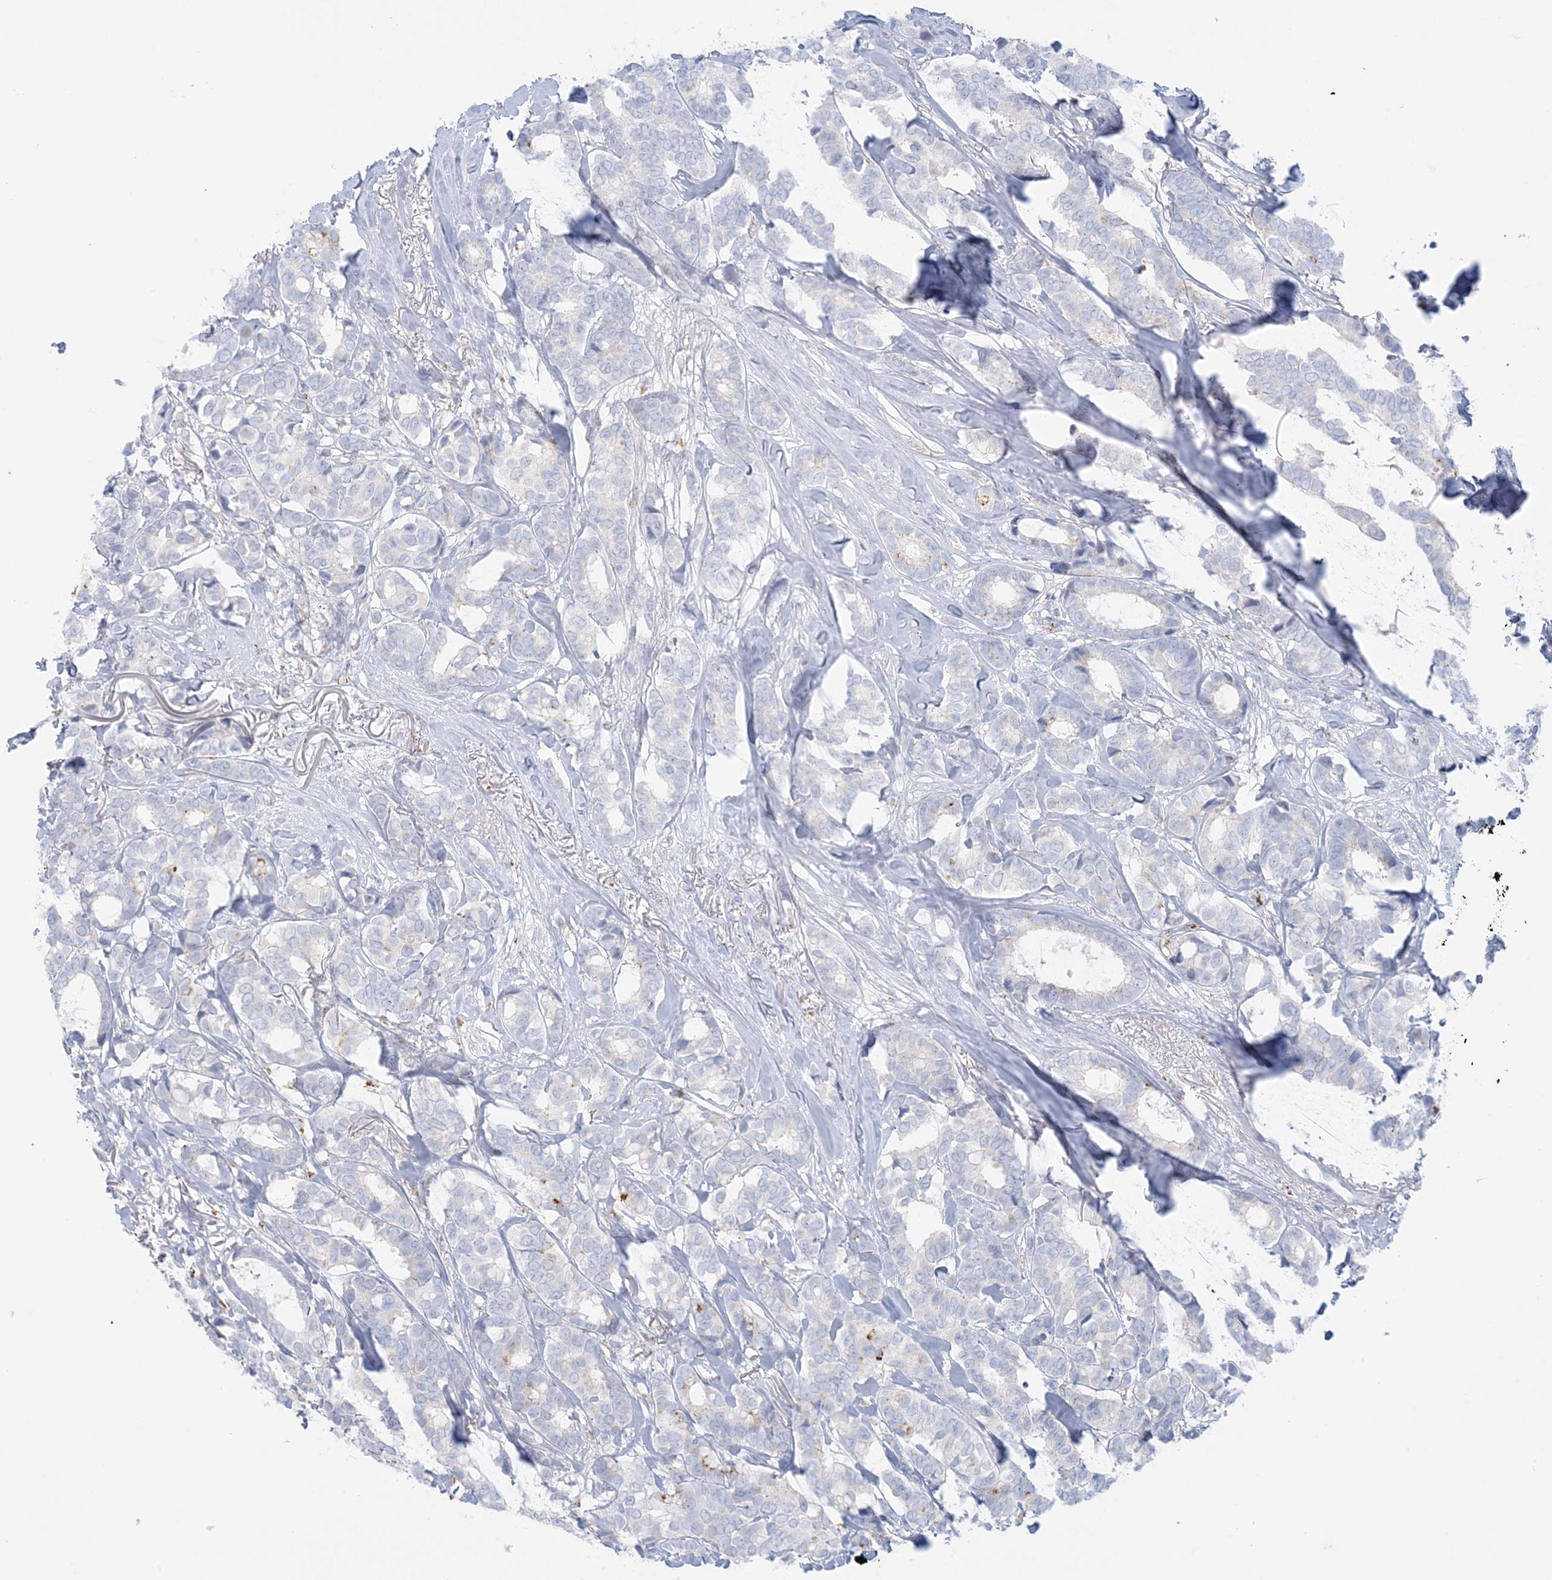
{"staining": {"intensity": "negative", "quantity": "none", "location": "none"}, "tissue": "breast cancer", "cell_type": "Tumor cells", "image_type": "cancer", "snomed": [{"axis": "morphology", "description": "Duct carcinoma"}, {"axis": "topography", "description": "Breast"}], "caption": "Breast cancer (infiltrating ductal carcinoma) stained for a protein using immunohistochemistry (IHC) shows no expression tumor cells.", "gene": "KCTD6", "patient": {"sex": "female", "age": 87}}